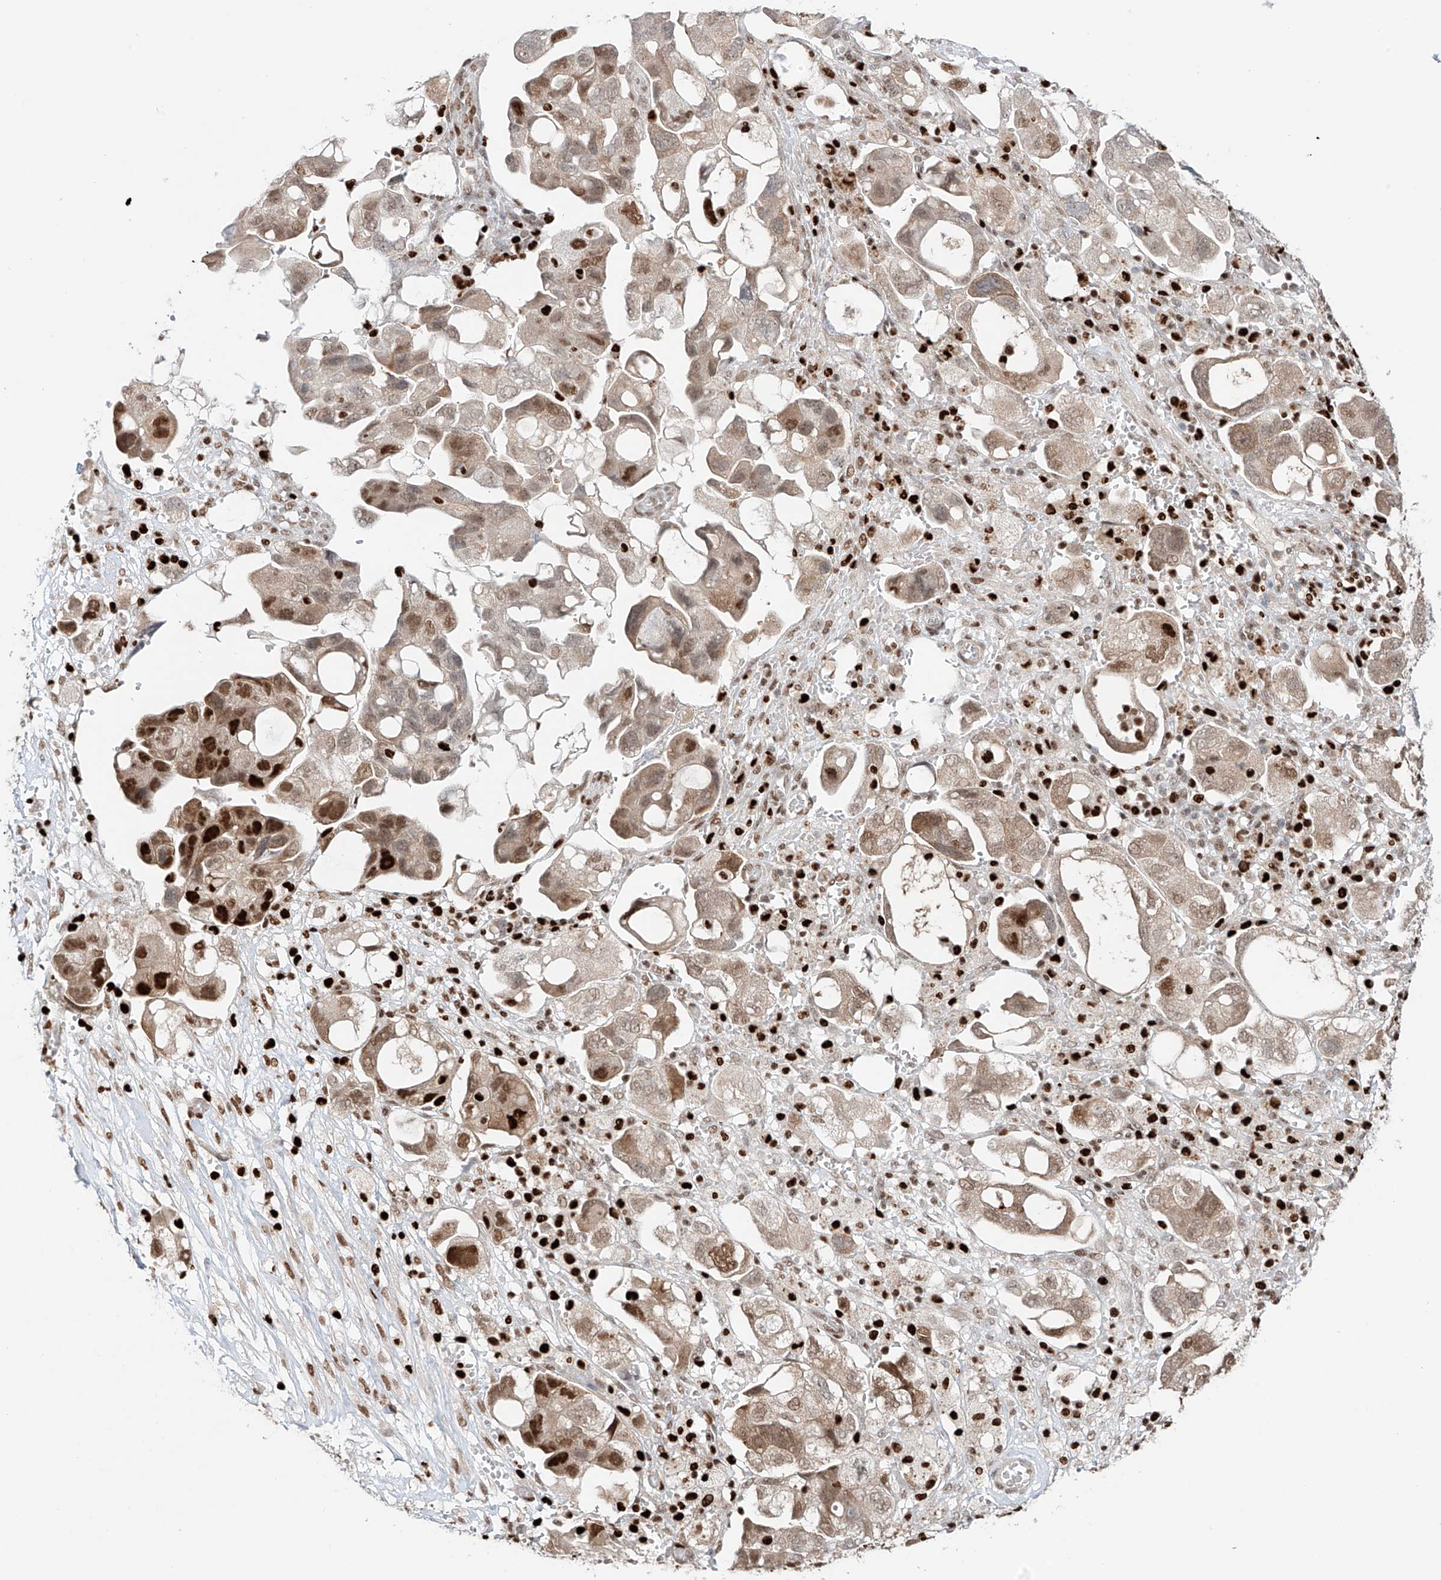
{"staining": {"intensity": "strong", "quantity": "<25%", "location": "cytoplasmic/membranous,nuclear"}, "tissue": "ovarian cancer", "cell_type": "Tumor cells", "image_type": "cancer", "snomed": [{"axis": "morphology", "description": "Carcinoma, NOS"}, {"axis": "morphology", "description": "Cystadenocarcinoma, serous, NOS"}, {"axis": "topography", "description": "Ovary"}], "caption": "Strong cytoplasmic/membranous and nuclear protein positivity is identified in approximately <25% of tumor cells in ovarian cancer.", "gene": "DZIP1L", "patient": {"sex": "female", "age": 69}}